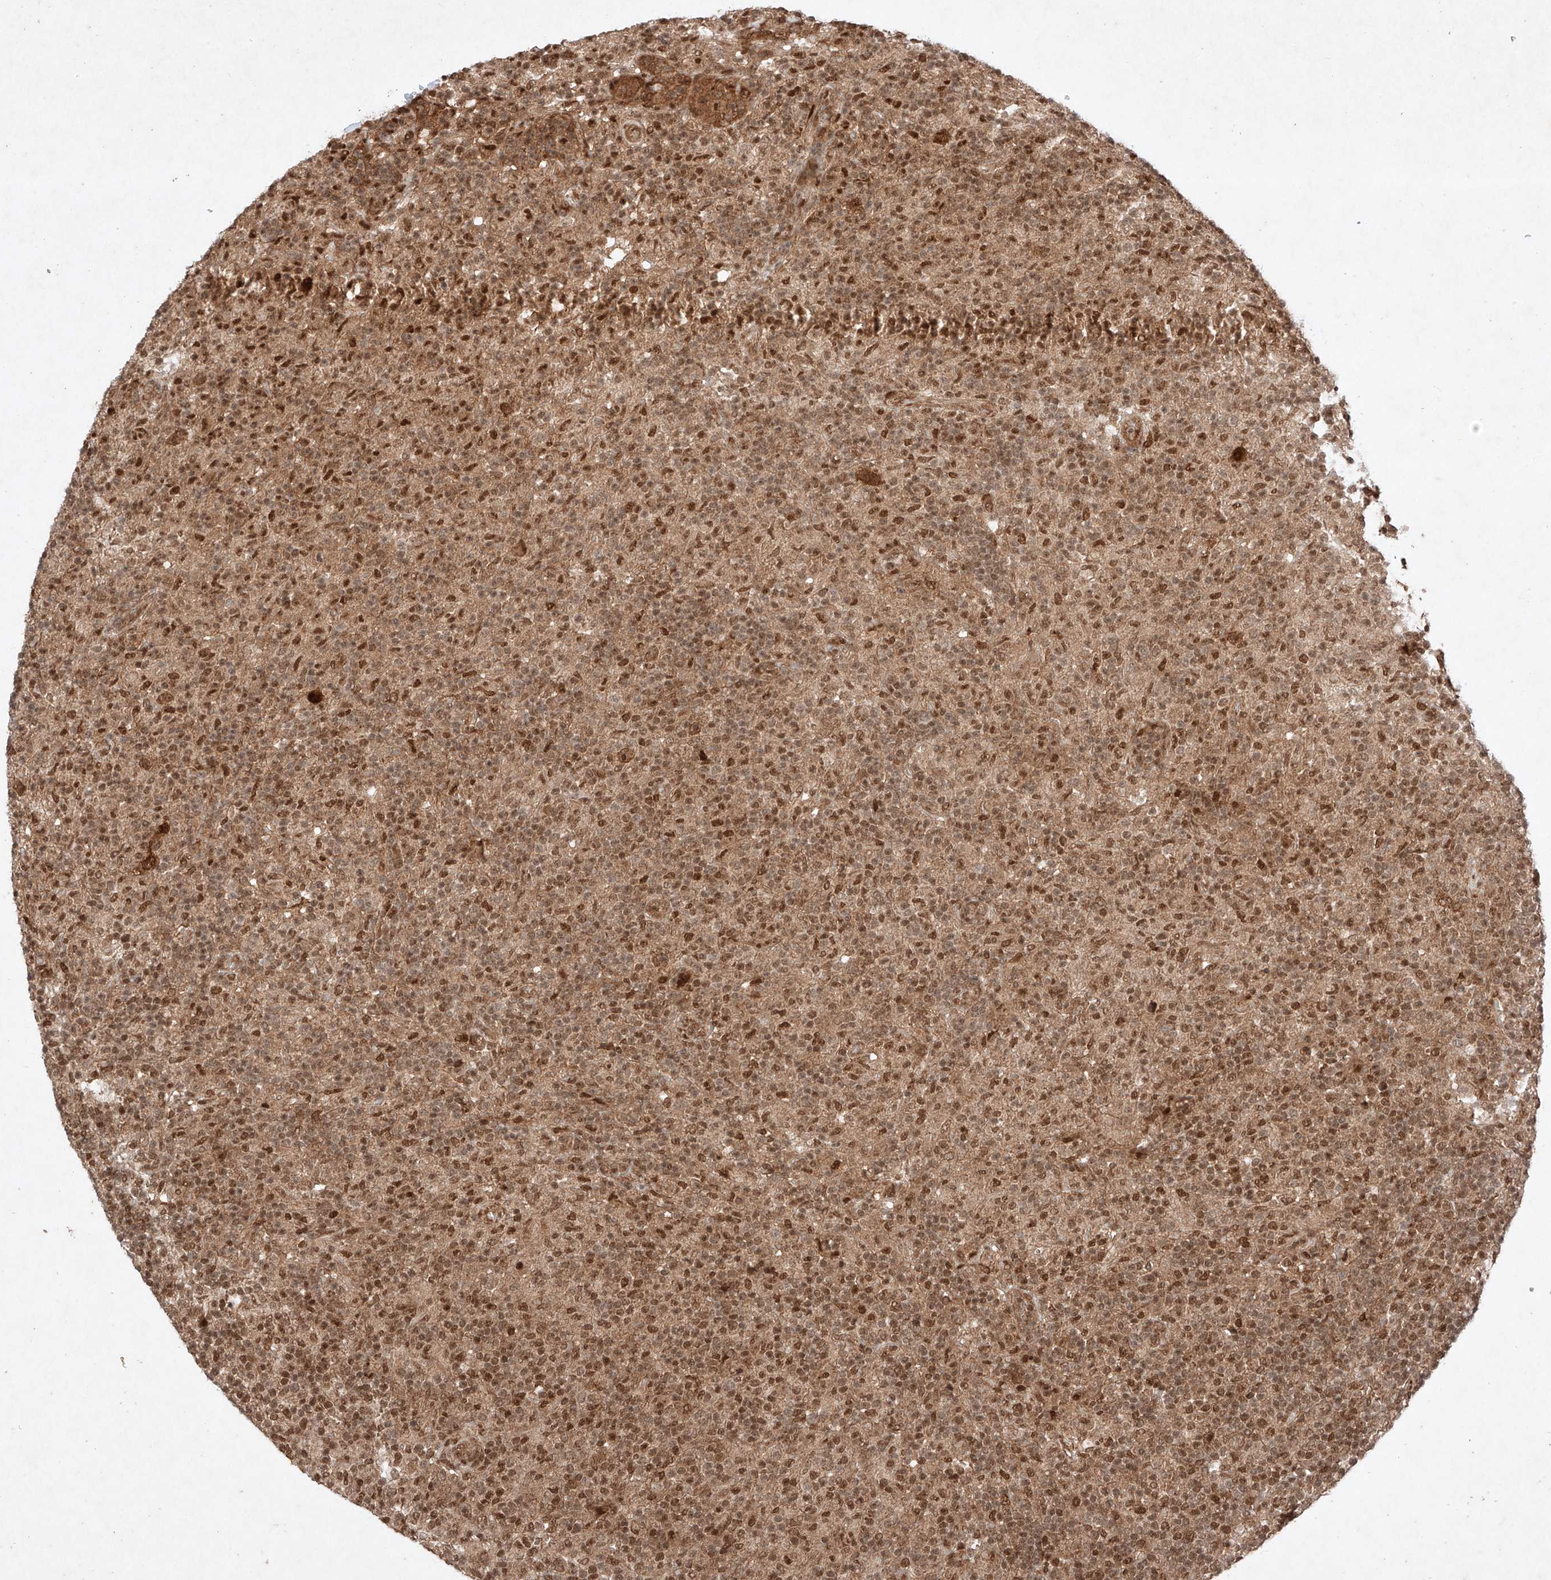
{"staining": {"intensity": "moderate", "quantity": ">75%", "location": "cytoplasmic/membranous,nuclear"}, "tissue": "lymphoma", "cell_type": "Tumor cells", "image_type": "cancer", "snomed": [{"axis": "morphology", "description": "Hodgkin's disease, NOS"}, {"axis": "topography", "description": "Lymph node"}], "caption": "Protein staining by immunohistochemistry demonstrates moderate cytoplasmic/membranous and nuclear positivity in approximately >75% of tumor cells in Hodgkin's disease.", "gene": "RNF31", "patient": {"sex": "male", "age": 70}}